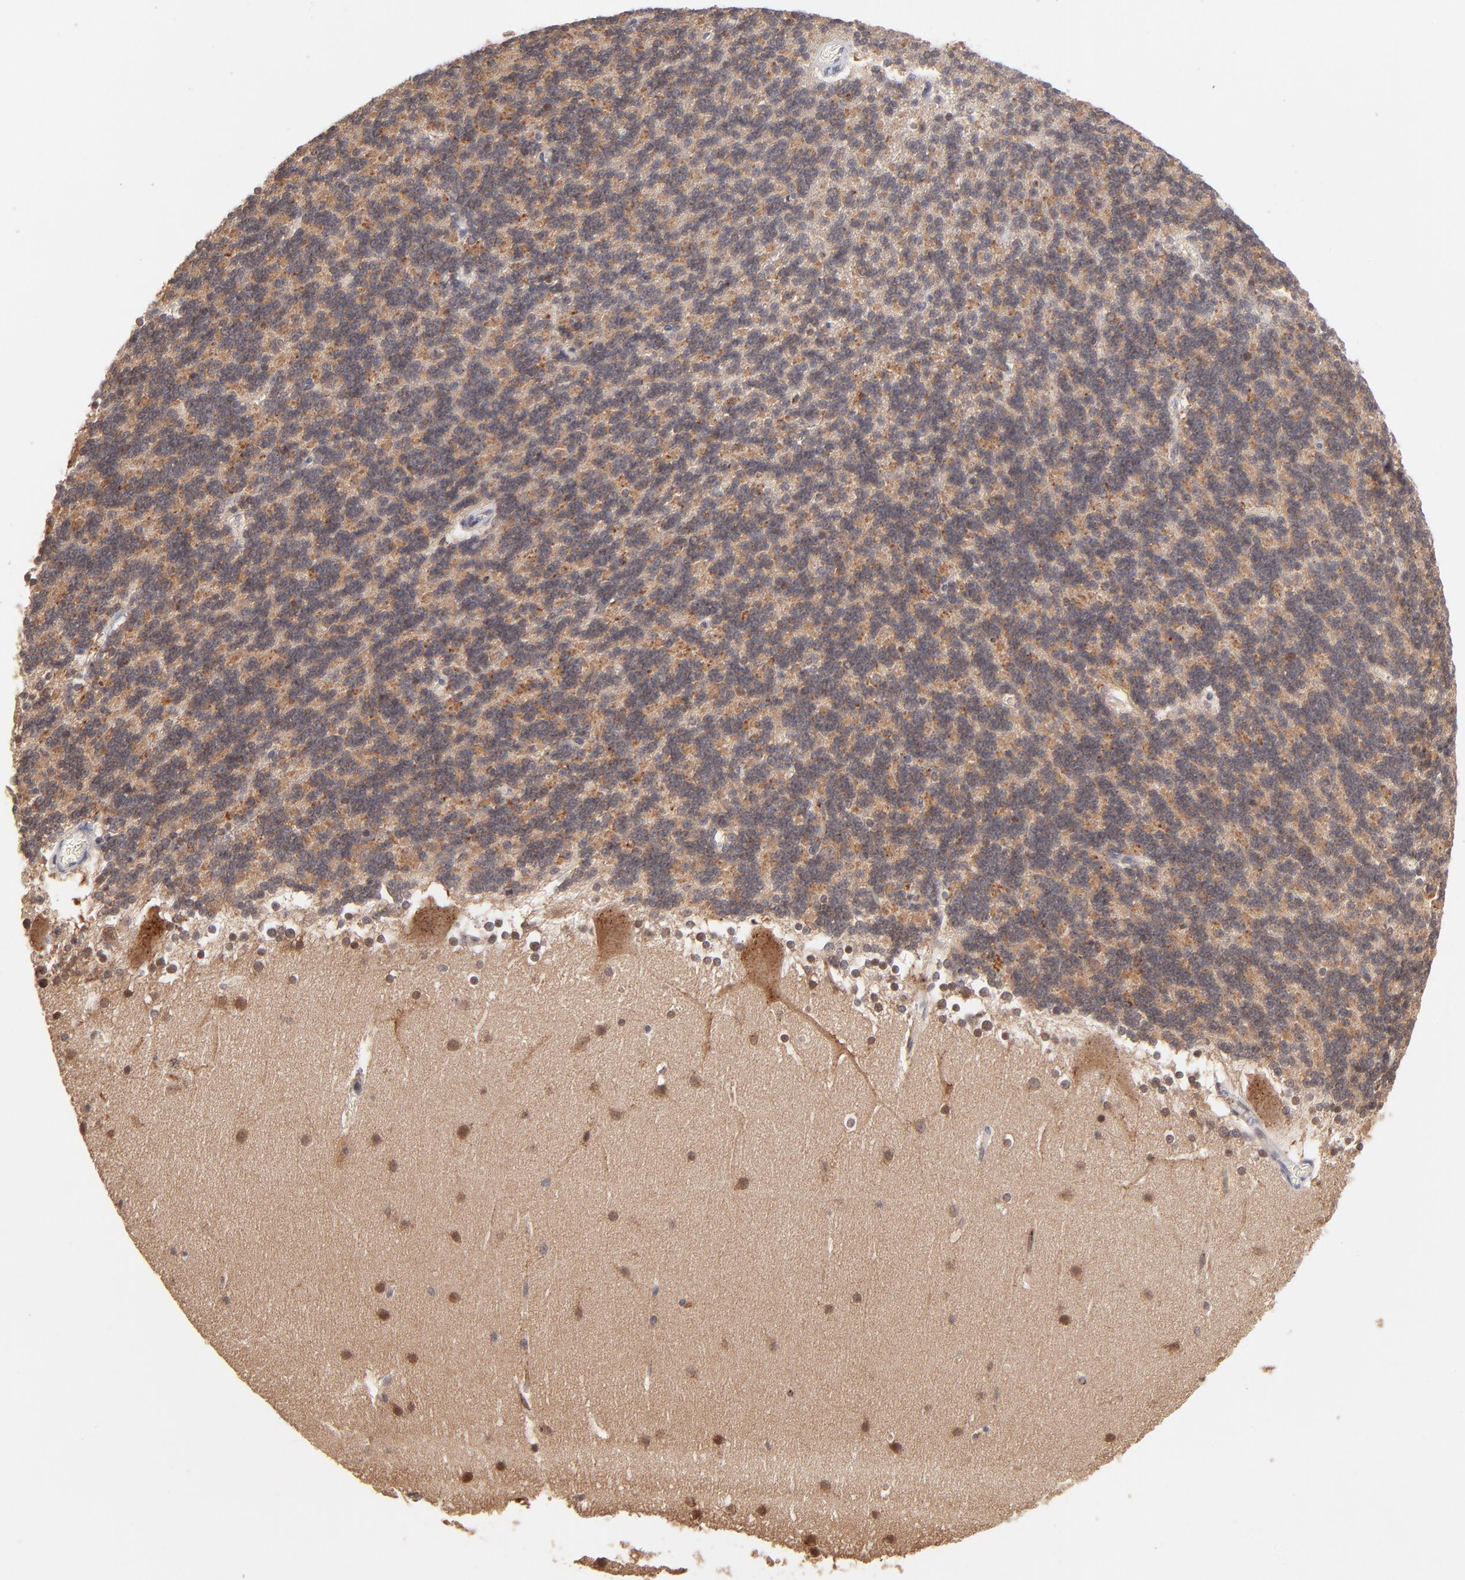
{"staining": {"intensity": "weak", "quantity": ">75%", "location": "cytoplasmic/membranous"}, "tissue": "cerebellum", "cell_type": "Cells in granular layer", "image_type": "normal", "snomed": [{"axis": "morphology", "description": "Normal tissue, NOS"}, {"axis": "topography", "description": "Cerebellum"}], "caption": "High-power microscopy captured an immunohistochemistry image of benign cerebellum, revealing weak cytoplasmic/membranous staining in about >75% of cells in granular layer.", "gene": "IVNS1ABP", "patient": {"sex": "female", "age": 19}}